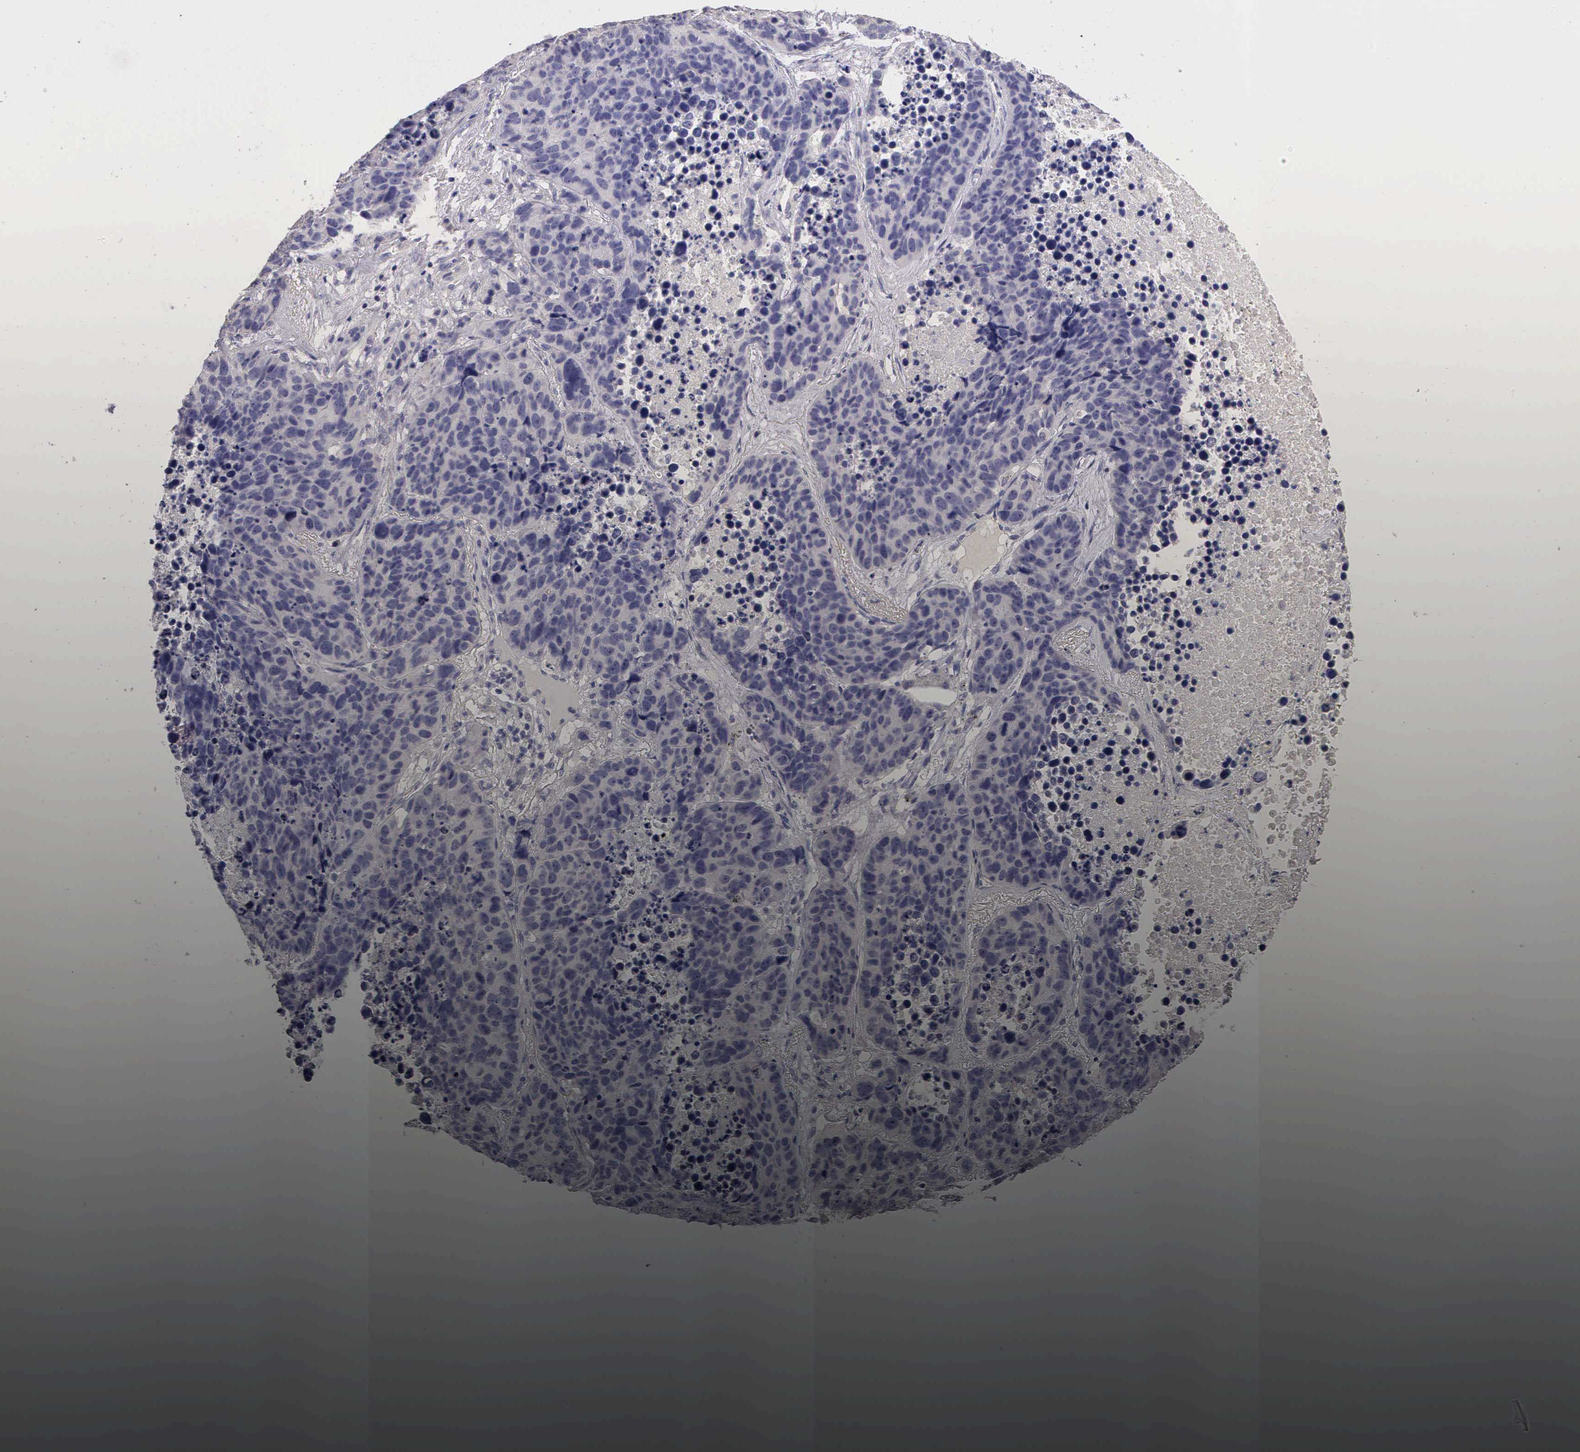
{"staining": {"intensity": "negative", "quantity": "none", "location": "none"}, "tissue": "lung cancer", "cell_type": "Tumor cells", "image_type": "cancer", "snomed": [{"axis": "morphology", "description": "Carcinoid, malignant, NOS"}, {"axis": "topography", "description": "Lung"}], "caption": "This is an immunohistochemistry (IHC) photomicrograph of lung cancer. There is no expression in tumor cells.", "gene": "ESR1", "patient": {"sex": "male", "age": 60}}